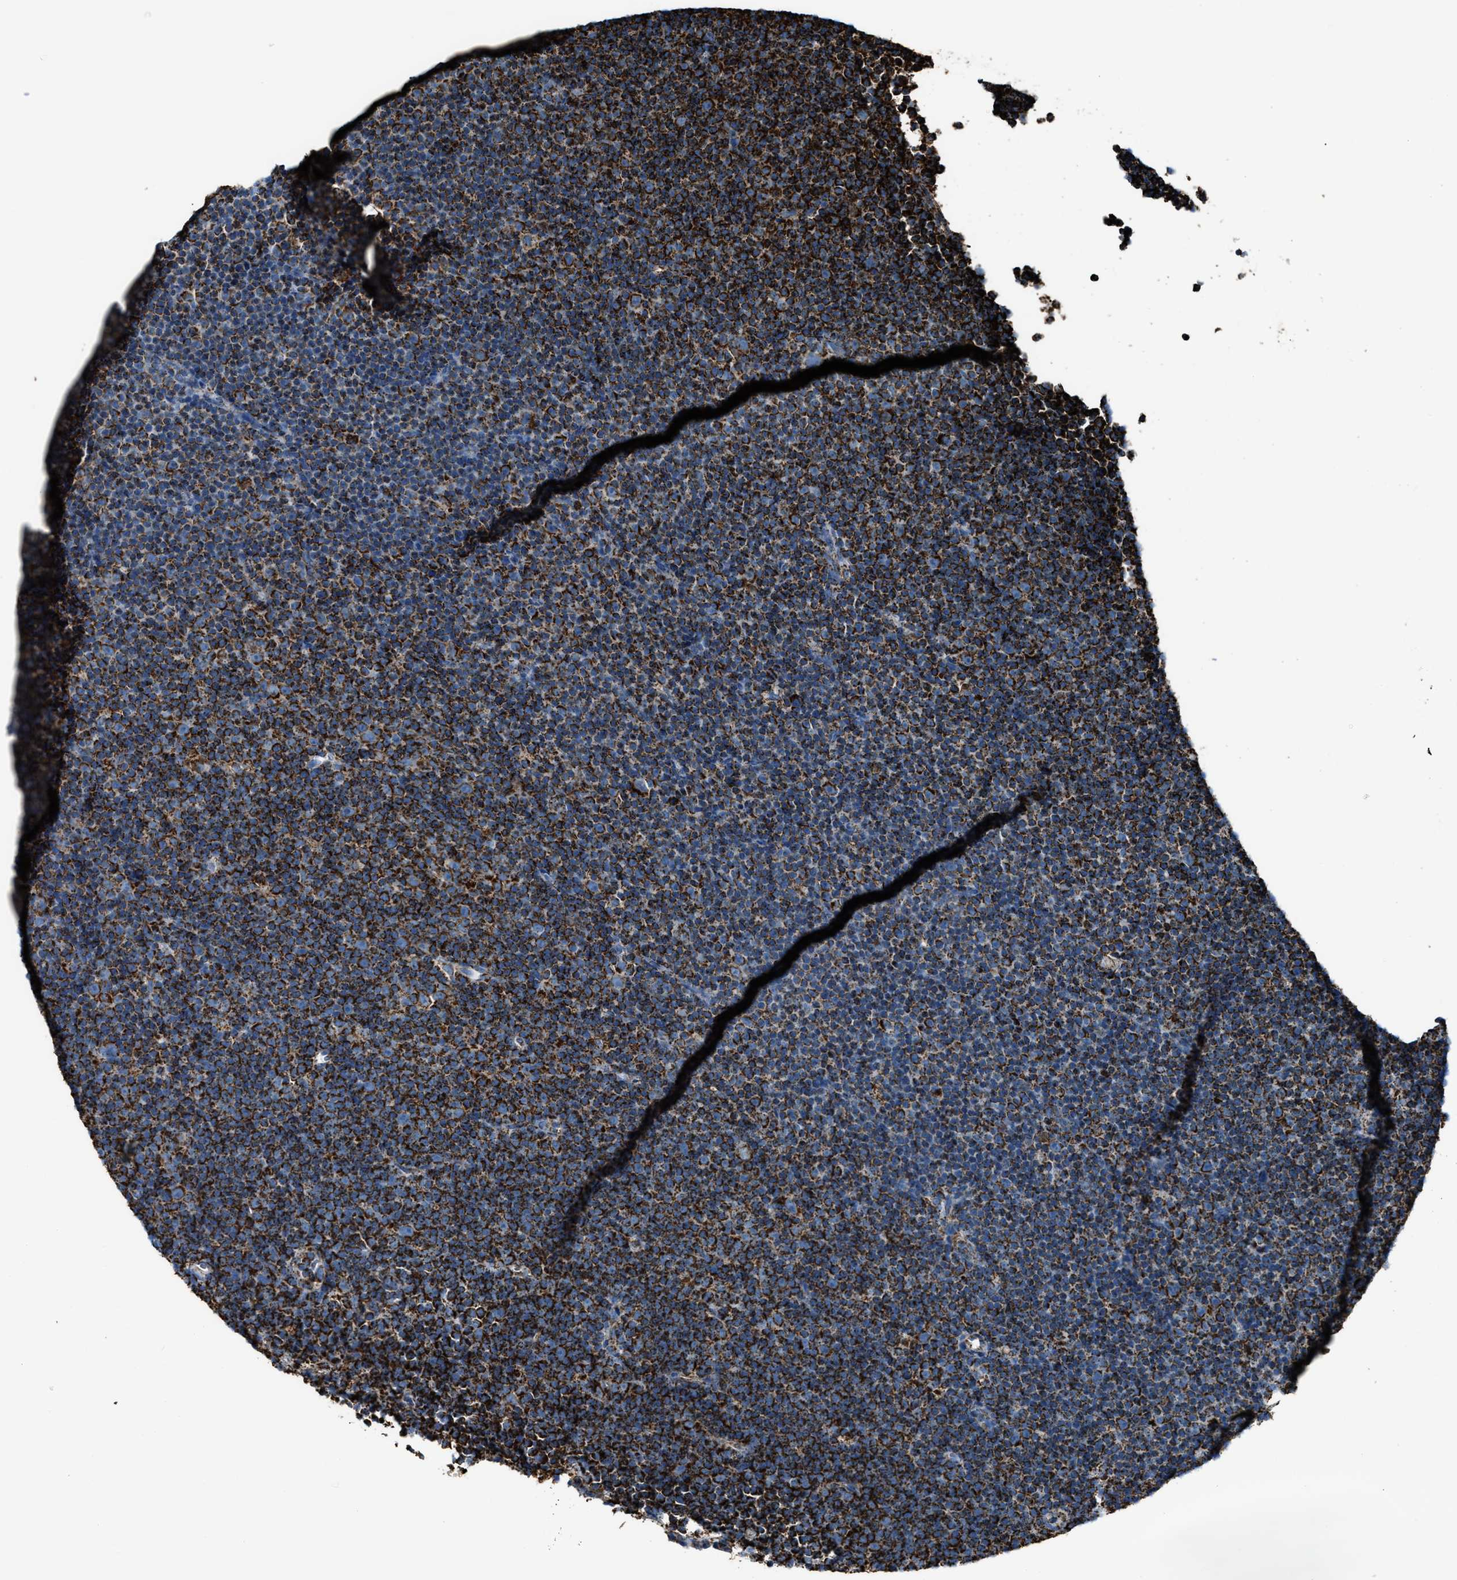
{"staining": {"intensity": "strong", "quantity": "25%-75%", "location": "cytoplasmic/membranous"}, "tissue": "lymphoma", "cell_type": "Tumor cells", "image_type": "cancer", "snomed": [{"axis": "morphology", "description": "Malignant lymphoma, non-Hodgkin's type, Low grade"}, {"axis": "topography", "description": "Lymph node"}], "caption": "The image demonstrates staining of lymphoma, revealing strong cytoplasmic/membranous protein staining (brown color) within tumor cells. (Brightfield microscopy of DAB IHC at high magnification).", "gene": "MDH2", "patient": {"sex": "female", "age": 67}}